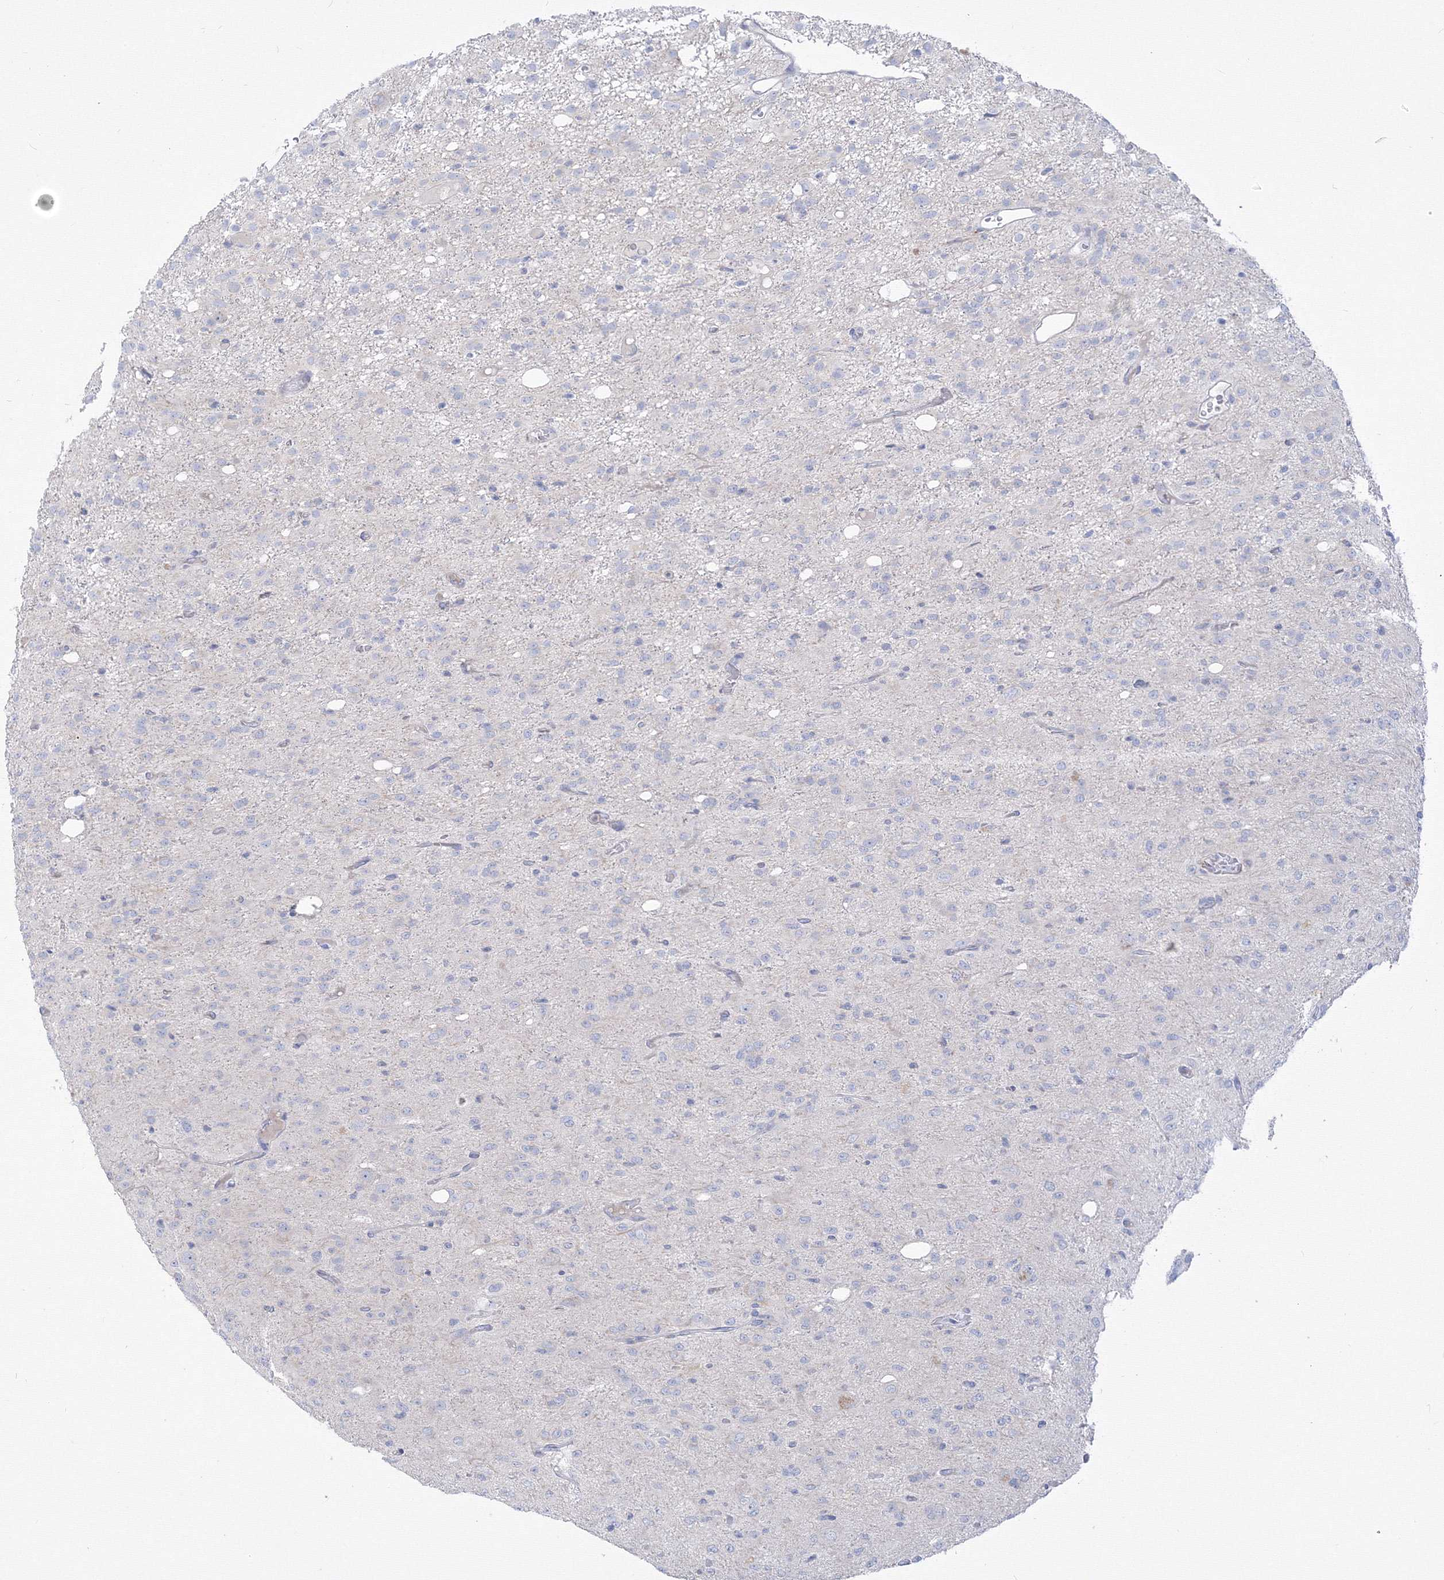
{"staining": {"intensity": "negative", "quantity": "none", "location": "none"}, "tissue": "glioma", "cell_type": "Tumor cells", "image_type": "cancer", "snomed": [{"axis": "morphology", "description": "Glioma, malignant, High grade"}, {"axis": "topography", "description": "Brain"}], "caption": "IHC image of neoplastic tissue: glioma stained with DAB (3,3'-diaminobenzidine) displays no significant protein positivity in tumor cells. (Stains: DAB IHC with hematoxylin counter stain, Microscopy: brightfield microscopy at high magnification).", "gene": "FBXL8", "patient": {"sex": "female", "age": 59}}